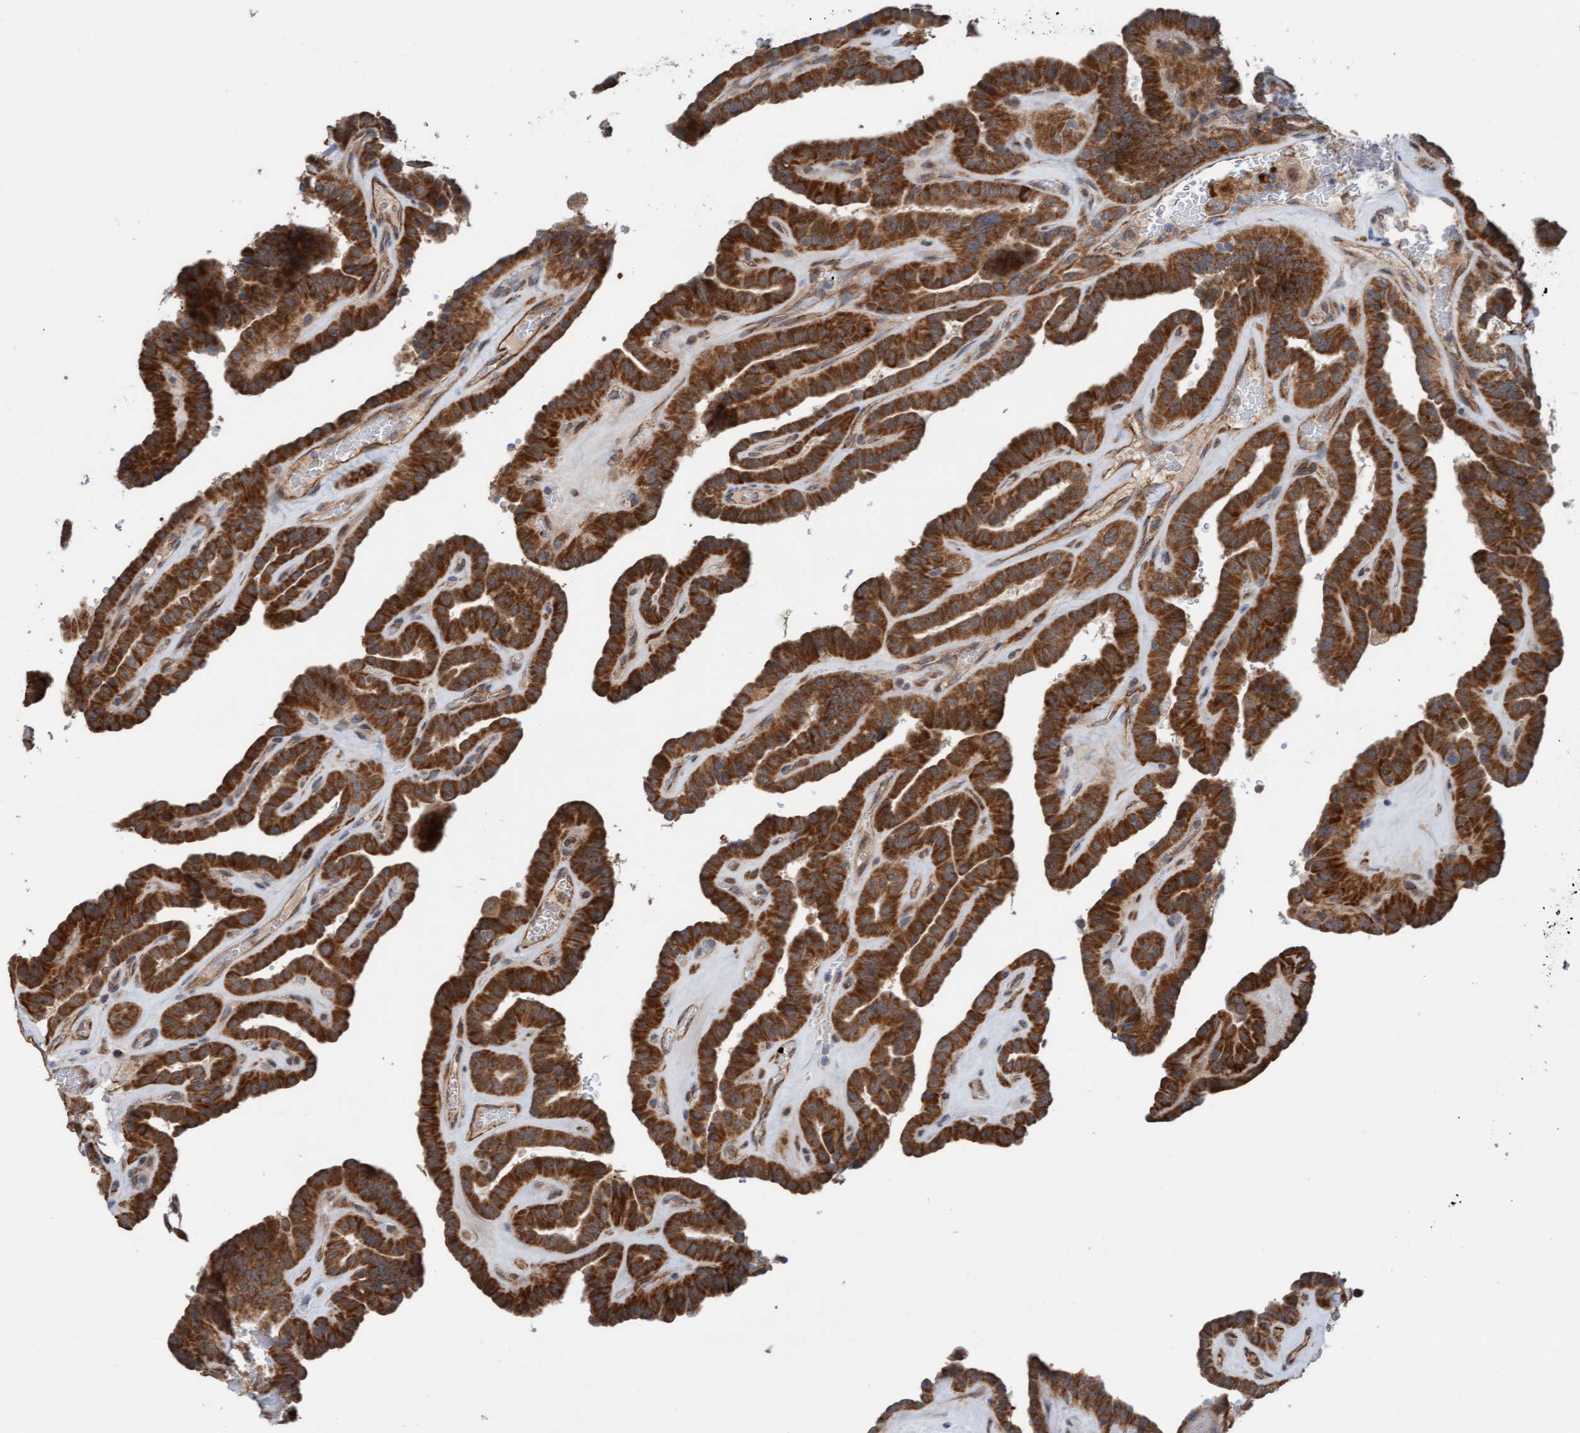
{"staining": {"intensity": "strong", "quantity": ">75%", "location": "cytoplasmic/membranous"}, "tissue": "thyroid cancer", "cell_type": "Tumor cells", "image_type": "cancer", "snomed": [{"axis": "morphology", "description": "Papillary adenocarcinoma, NOS"}, {"axis": "topography", "description": "Thyroid gland"}], "caption": "There is high levels of strong cytoplasmic/membranous staining in tumor cells of thyroid papillary adenocarcinoma, as demonstrated by immunohistochemical staining (brown color).", "gene": "ZNF566", "patient": {"sex": "male", "age": 77}}